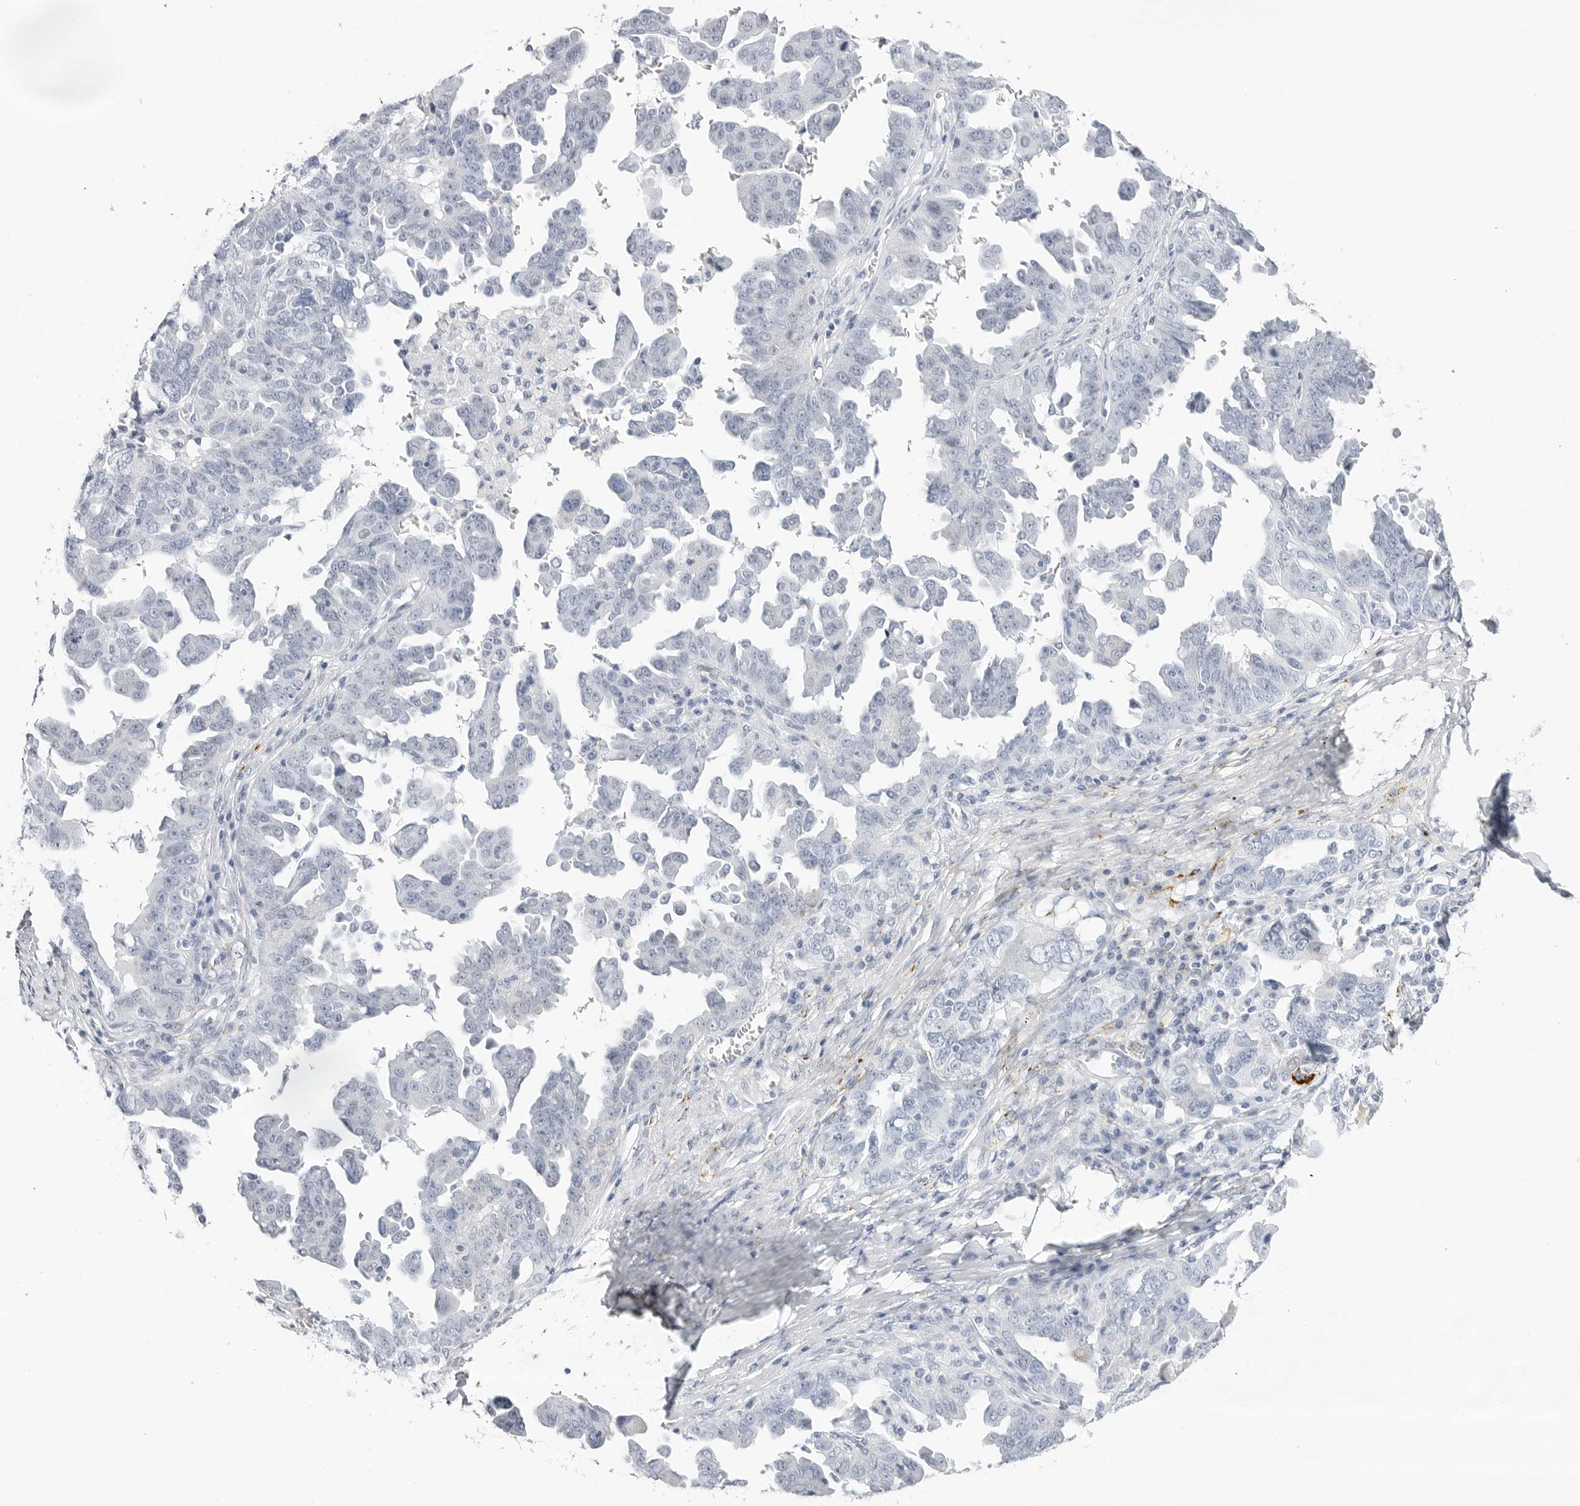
{"staining": {"intensity": "negative", "quantity": "none", "location": "none"}, "tissue": "ovarian cancer", "cell_type": "Tumor cells", "image_type": "cancer", "snomed": [{"axis": "morphology", "description": "Carcinoma, endometroid"}, {"axis": "topography", "description": "Ovary"}], "caption": "DAB (3,3'-diaminobenzidine) immunohistochemical staining of human endometroid carcinoma (ovarian) shows no significant staining in tumor cells.", "gene": "HSPB7", "patient": {"sex": "female", "age": 62}}